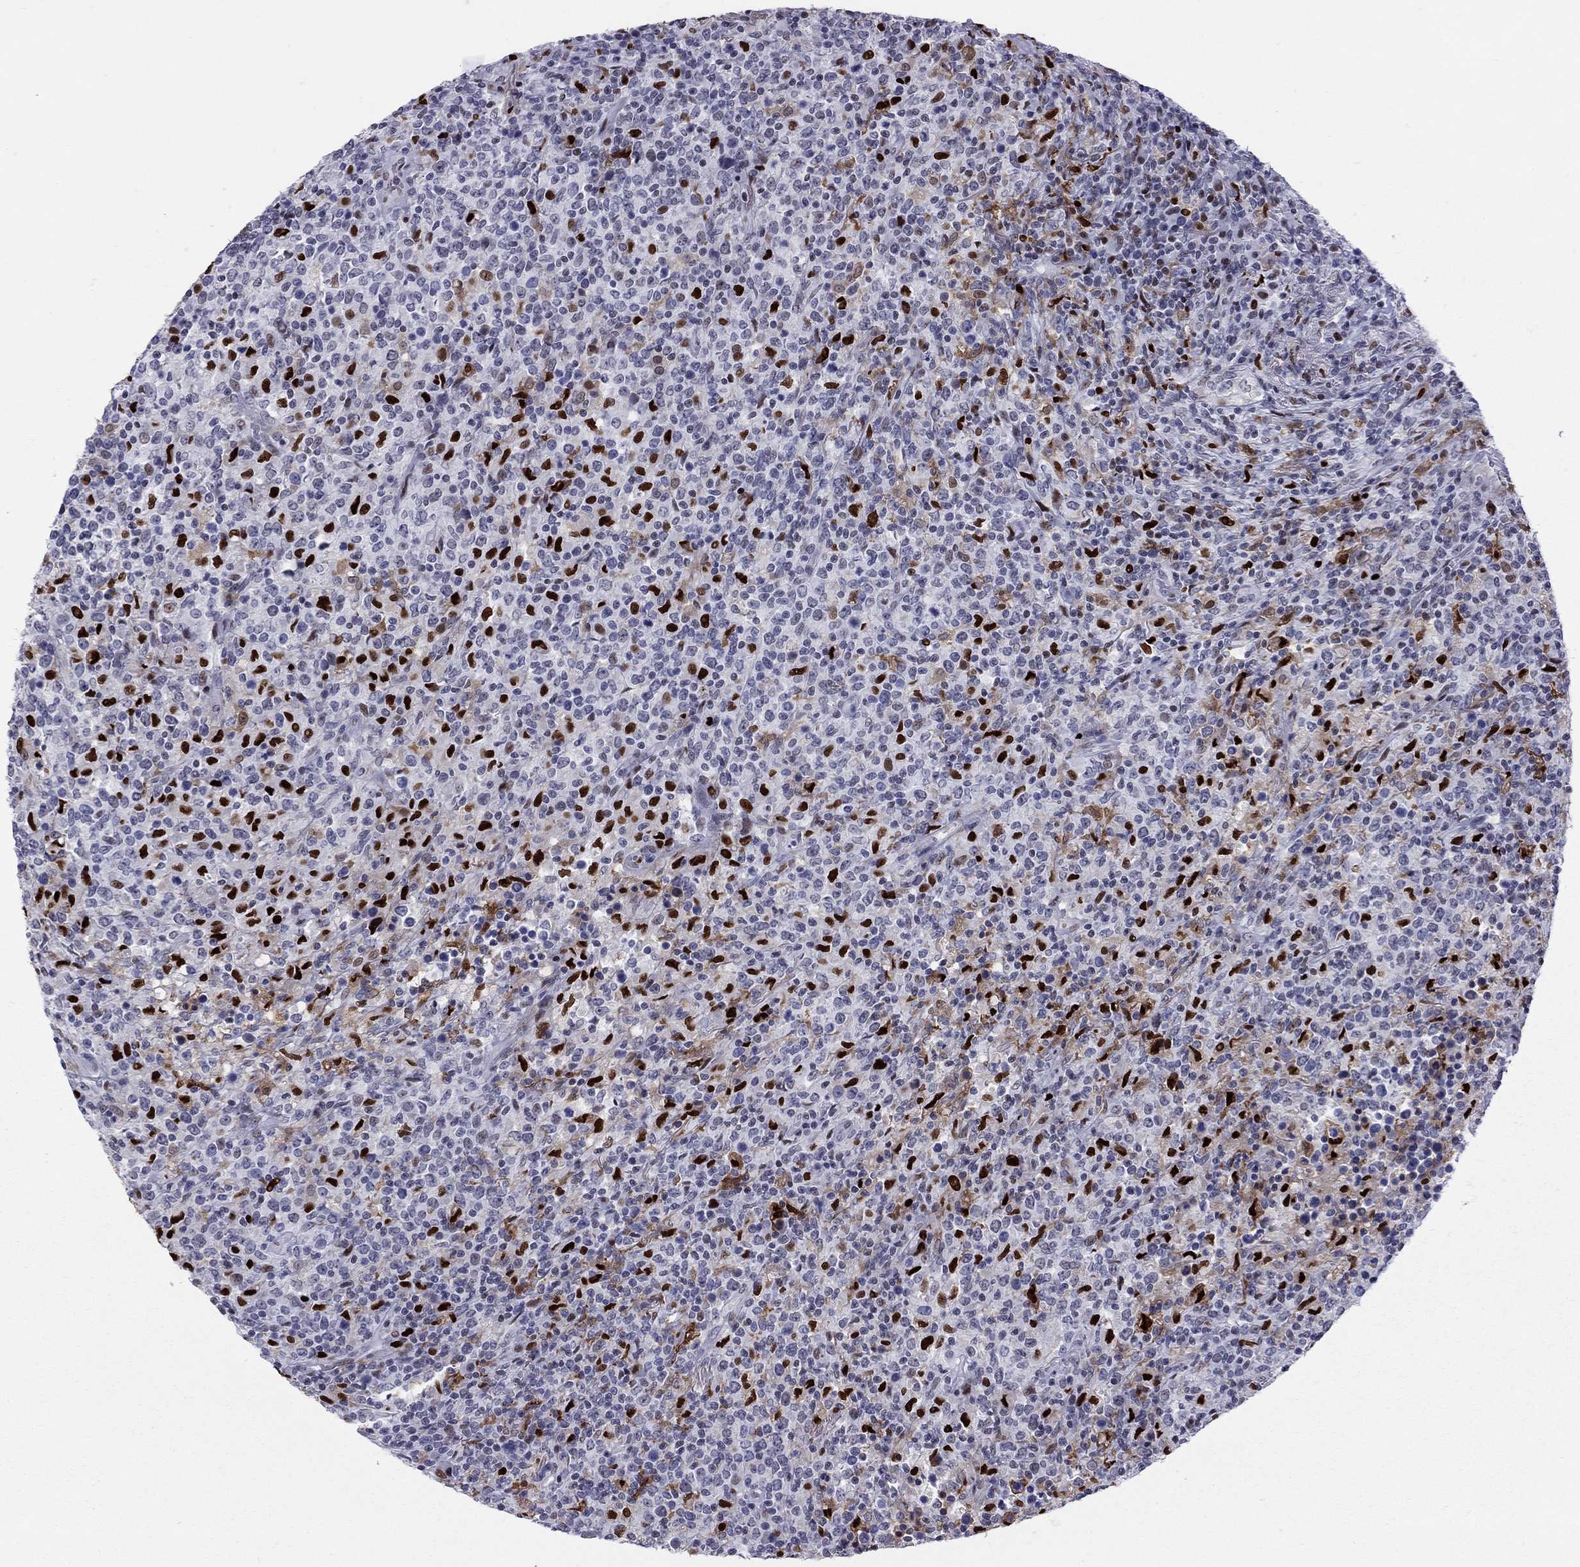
{"staining": {"intensity": "strong", "quantity": "<25%", "location": "nuclear"}, "tissue": "lymphoma", "cell_type": "Tumor cells", "image_type": "cancer", "snomed": [{"axis": "morphology", "description": "Malignant lymphoma, non-Hodgkin's type, High grade"}, {"axis": "topography", "description": "Lung"}], "caption": "Strong nuclear protein expression is identified in approximately <25% of tumor cells in lymphoma.", "gene": "PCGF3", "patient": {"sex": "male", "age": 79}}